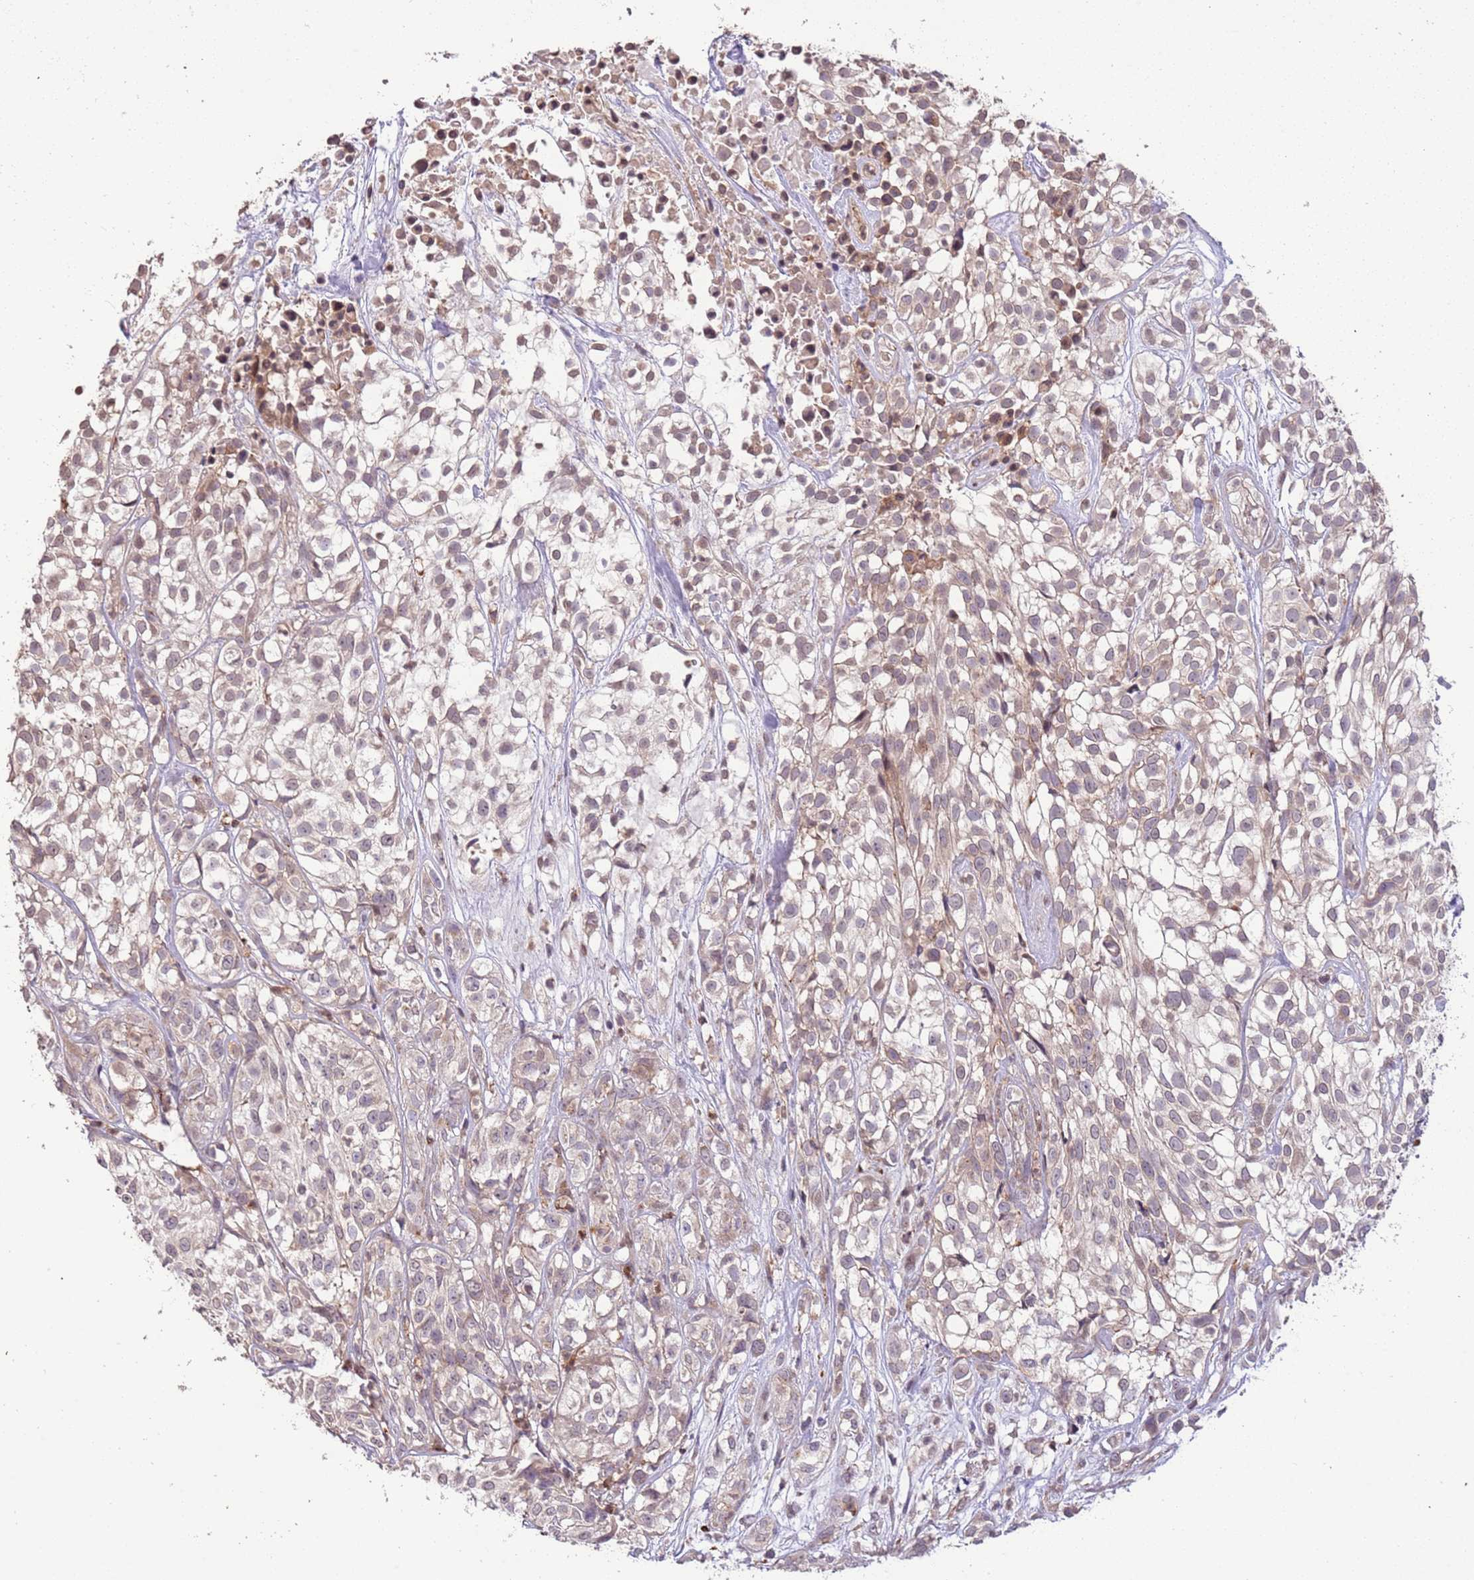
{"staining": {"intensity": "weak", "quantity": "<25%", "location": "cytoplasmic/membranous"}, "tissue": "urothelial cancer", "cell_type": "Tumor cells", "image_type": "cancer", "snomed": [{"axis": "morphology", "description": "Urothelial carcinoma, High grade"}, {"axis": "topography", "description": "Urinary bladder"}], "caption": "High power microscopy micrograph of an immunohistochemistry (IHC) histopathology image of urothelial carcinoma (high-grade), revealing no significant positivity in tumor cells.", "gene": "SLC16A4", "patient": {"sex": "male", "age": 56}}